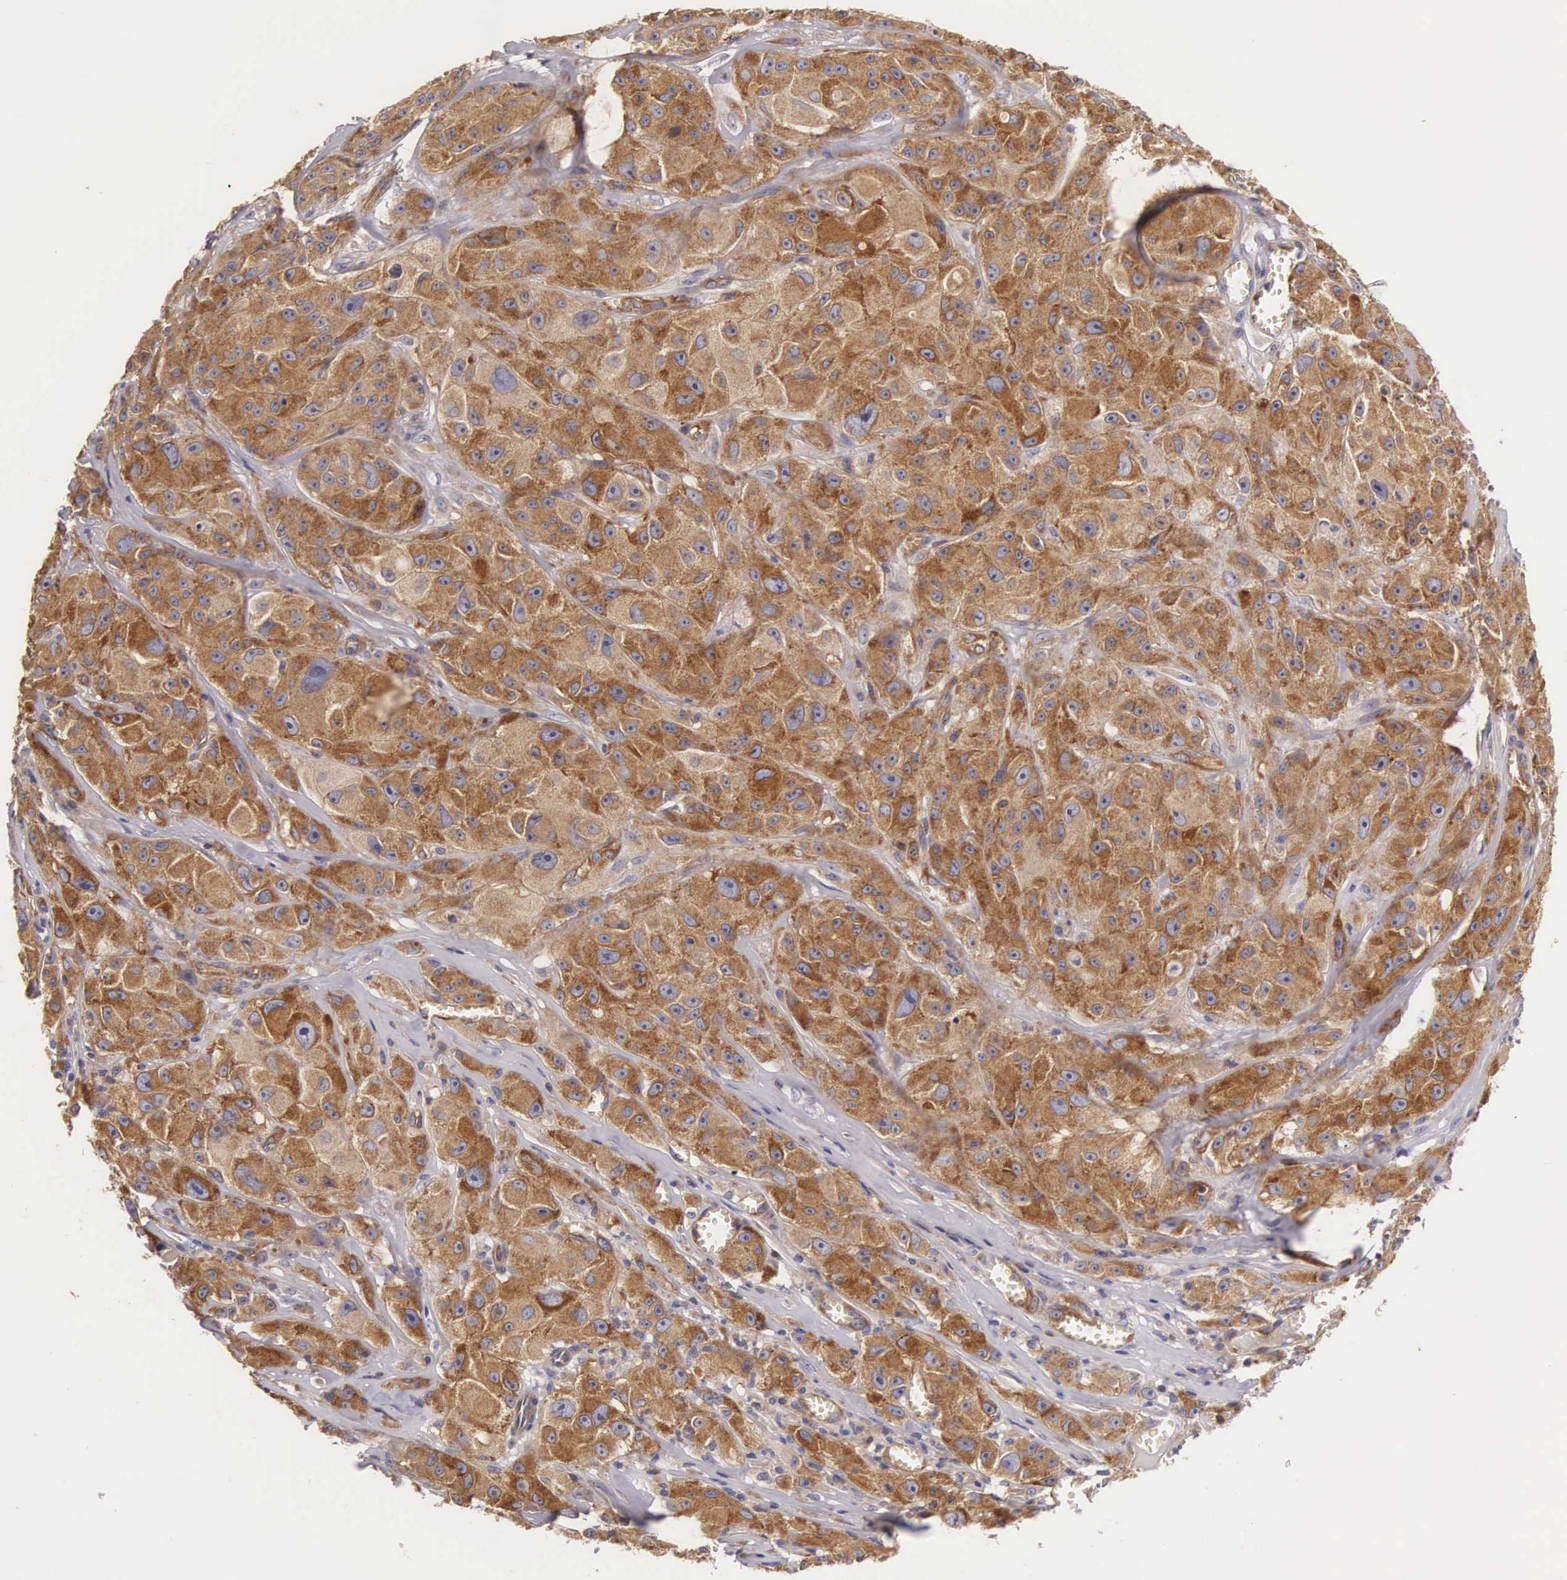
{"staining": {"intensity": "moderate", "quantity": ">75%", "location": "cytoplasmic/membranous"}, "tissue": "melanoma", "cell_type": "Tumor cells", "image_type": "cancer", "snomed": [{"axis": "morphology", "description": "Malignant melanoma, NOS"}, {"axis": "topography", "description": "Skin"}], "caption": "IHC photomicrograph of malignant melanoma stained for a protein (brown), which displays medium levels of moderate cytoplasmic/membranous positivity in approximately >75% of tumor cells.", "gene": "OSBPL3", "patient": {"sex": "male", "age": 56}}